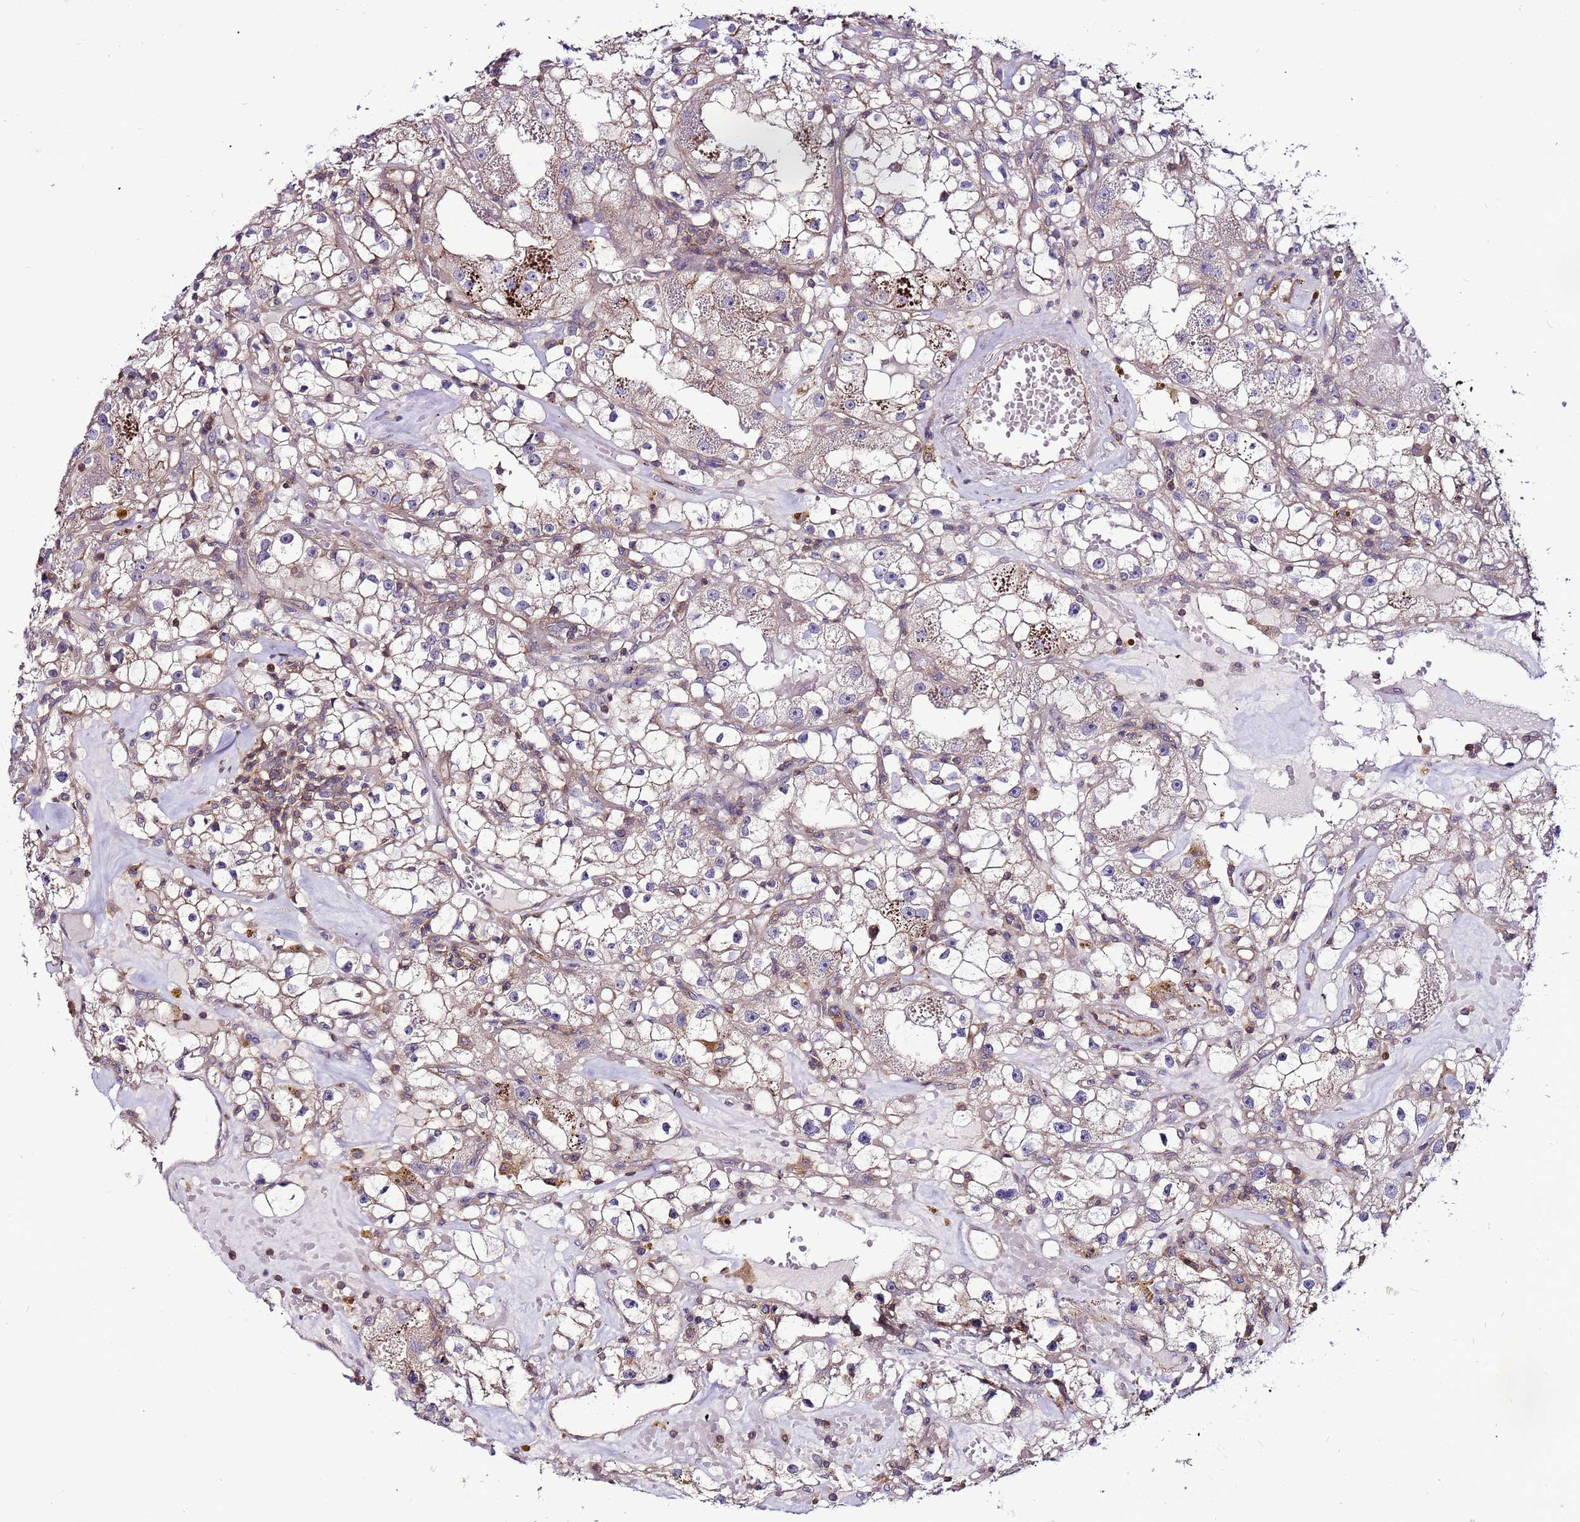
{"staining": {"intensity": "weak", "quantity": "25%-75%", "location": "cytoplasmic/membranous"}, "tissue": "renal cancer", "cell_type": "Tumor cells", "image_type": "cancer", "snomed": [{"axis": "morphology", "description": "Adenocarcinoma, NOS"}, {"axis": "topography", "description": "Kidney"}], "caption": "About 25%-75% of tumor cells in human renal cancer (adenocarcinoma) reveal weak cytoplasmic/membranous protein staining as visualized by brown immunohistochemical staining.", "gene": "NRN1L", "patient": {"sex": "male", "age": 56}}